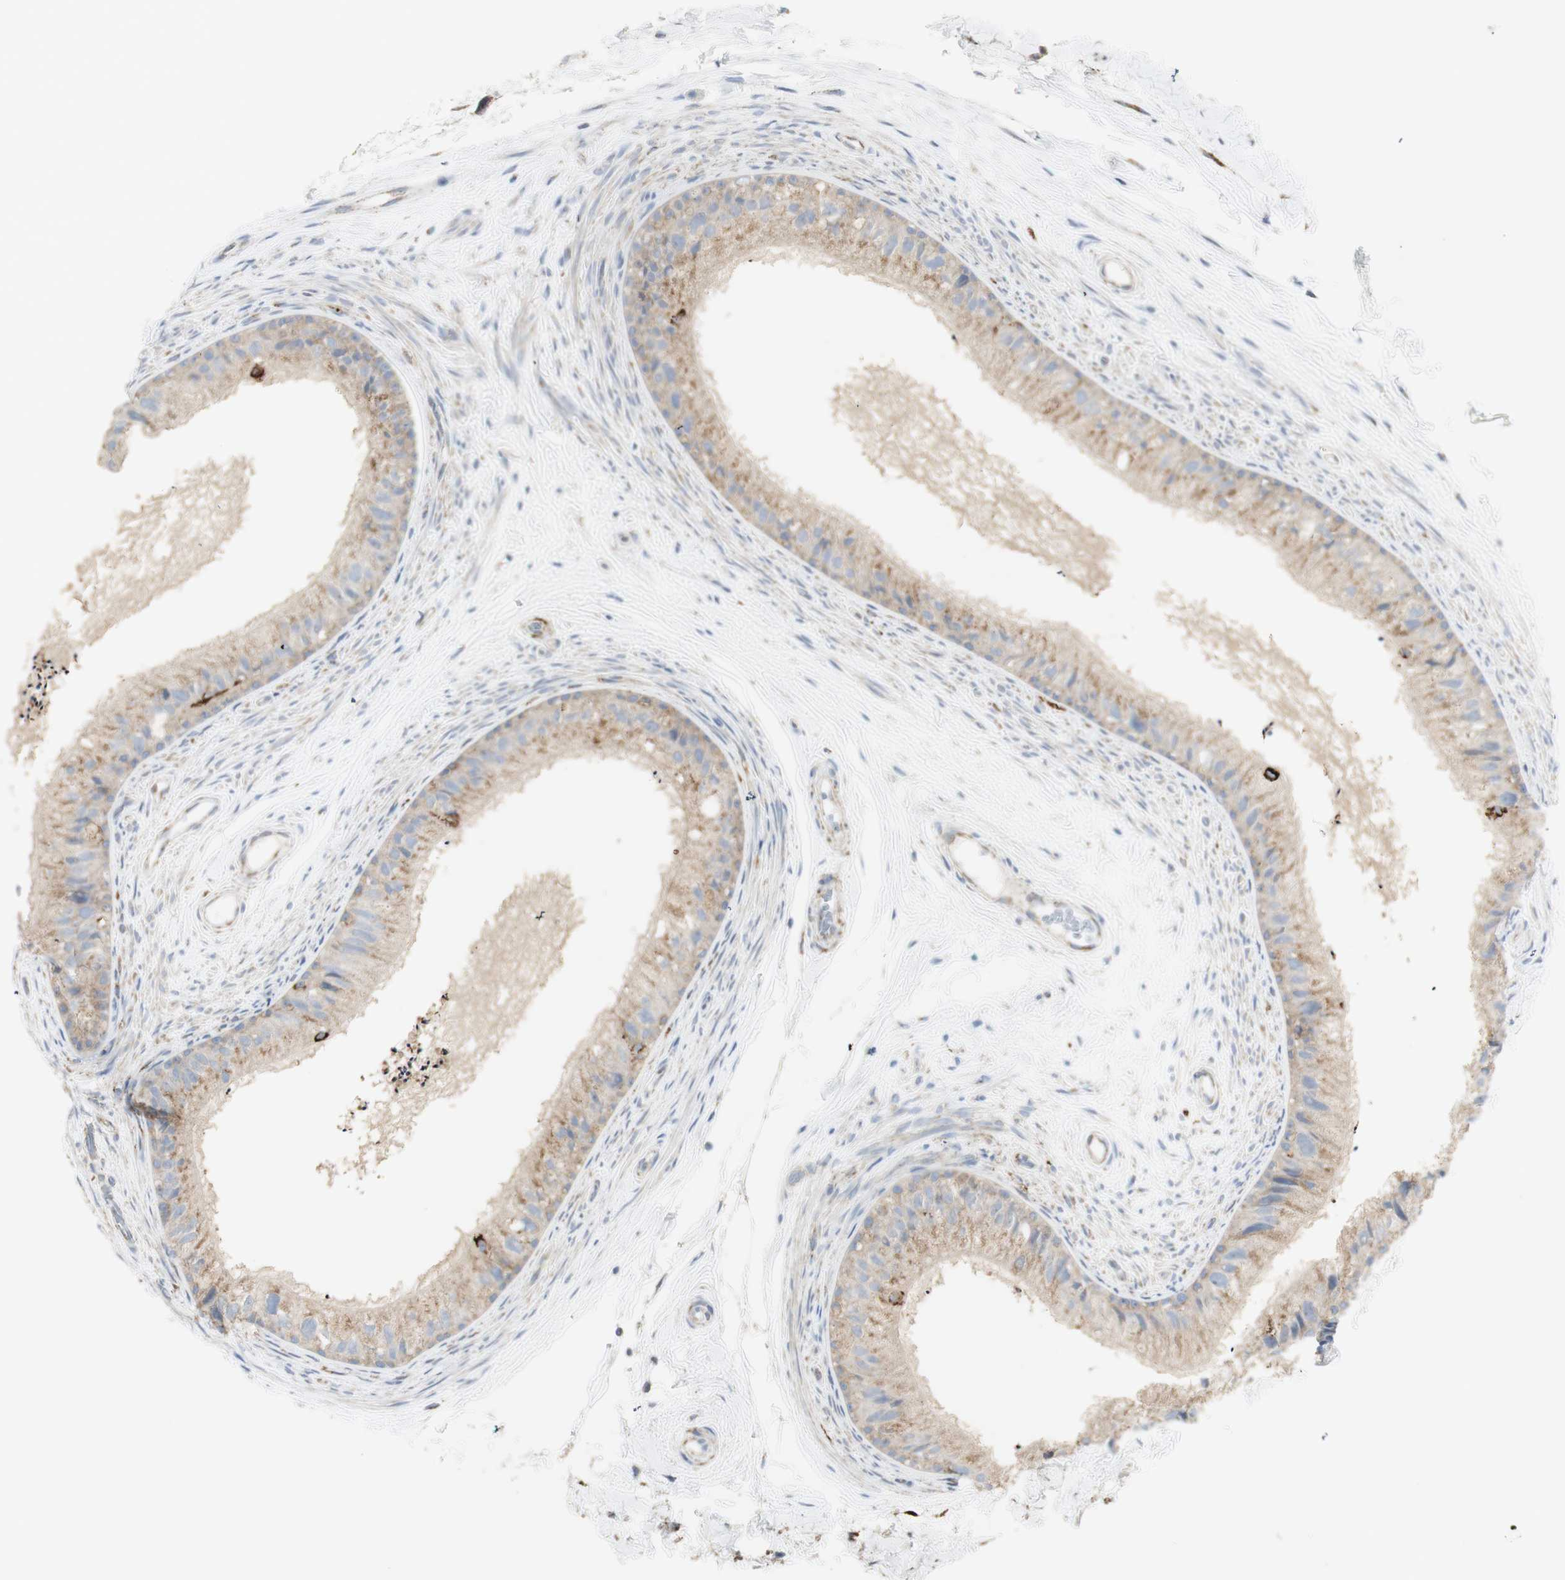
{"staining": {"intensity": "strong", "quantity": "<25%", "location": "cytoplasmic/membranous"}, "tissue": "epididymis", "cell_type": "Glandular cells", "image_type": "normal", "snomed": [{"axis": "morphology", "description": "Normal tissue, NOS"}, {"axis": "topography", "description": "Epididymis"}], "caption": "Human epididymis stained for a protein (brown) reveals strong cytoplasmic/membranous positive staining in about <25% of glandular cells.", "gene": "C3orf52", "patient": {"sex": "male", "age": 56}}